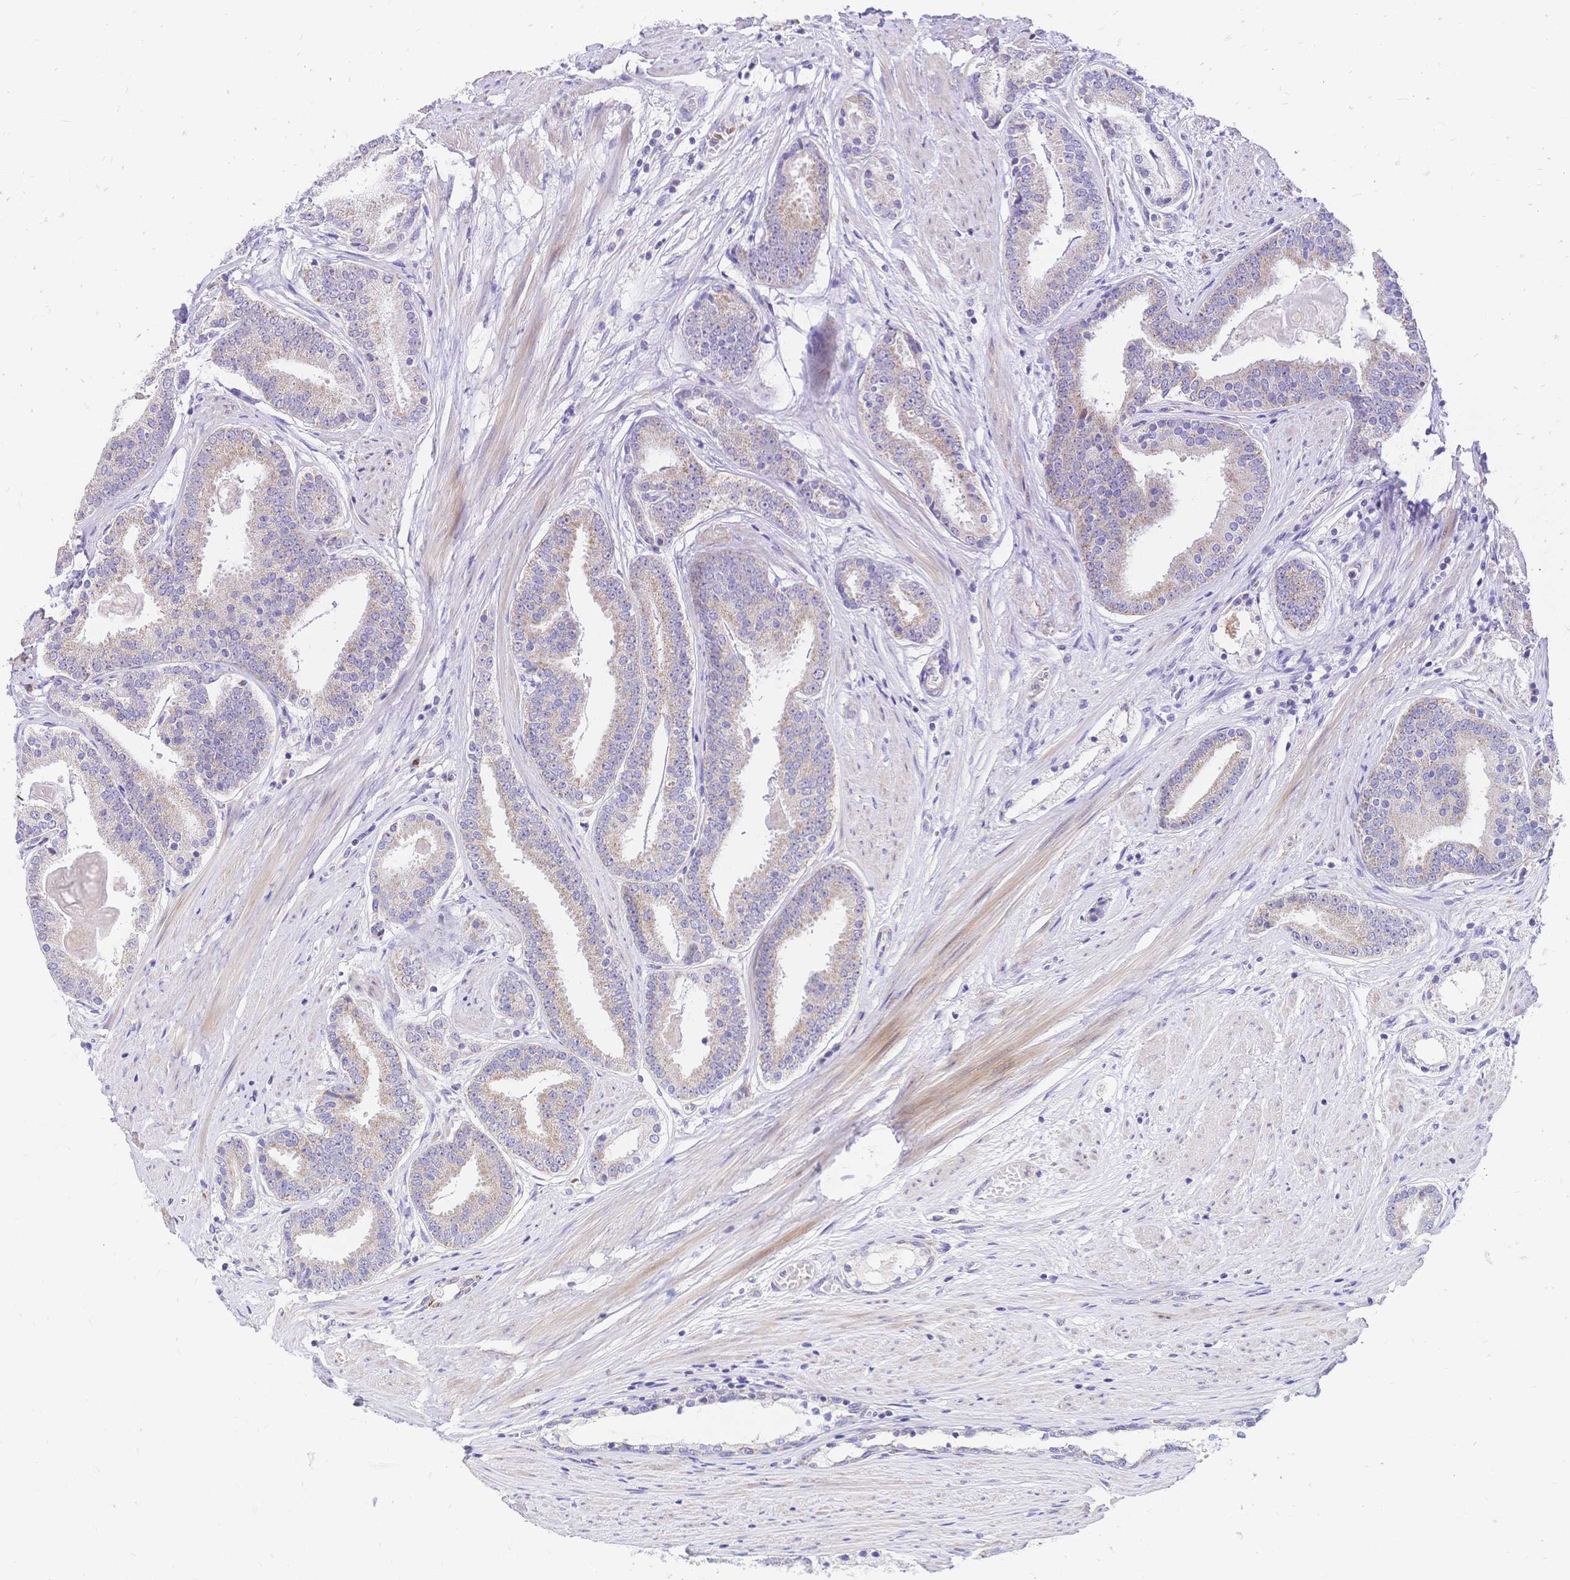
{"staining": {"intensity": "weak", "quantity": ">75%", "location": "cytoplasmic/membranous"}, "tissue": "prostate cancer", "cell_type": "Tumor cells", "image_type": "cancer", "snomed": [{"axis": "morphology", "description": "Adenocarcinoma, High grade"}, {"axis": "topography", "description": "Prostate"}], "caption": "This is a histology image of immunohistochemistry staining of prostate high-grade adenocarcinoma, which shows weak positivity in the cytoplasmic/membranous of tumor cells.", "gene": "CLEC18B", "patient": {"sex": "male", "age": 63}}